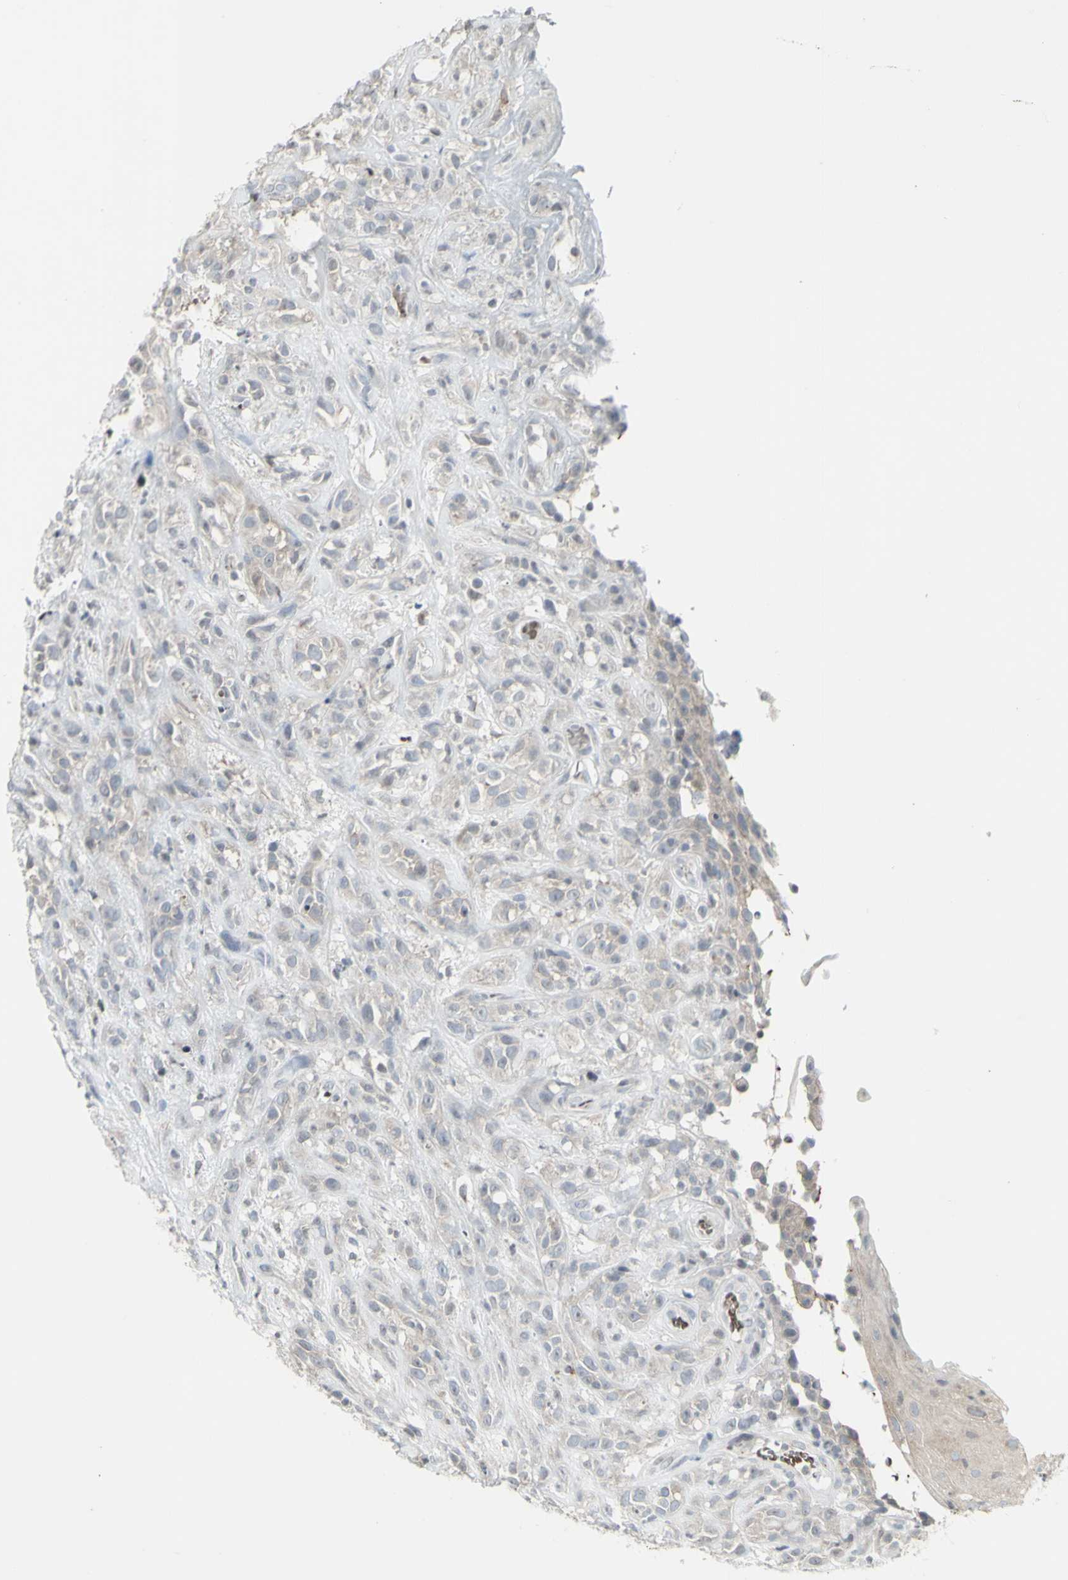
{"staining": {"intensity": "negative", "quantity": "none", "location": "none"}, "tissue": "head and neck cancer", "cell_type": "Tumor cells", "image_type": "cancer", "snomed": [{"axis": "morphology", "description": "Normal tissue, NOS"}, {"axis": "morphology", "description": "Squamous cell carcinoma, NOS"}, {"axis": "topography", "description": "Cartilage tissue"}, {"axis": "topography", "description": "Head-Neck"}], "caption": "A photomicrograph of human head and neck cancer (squamous cell carcinoma) is negative for staining in tumor cells.", "gene": "MUC5AC", "patient": {"sex": "male", "age": 62}}